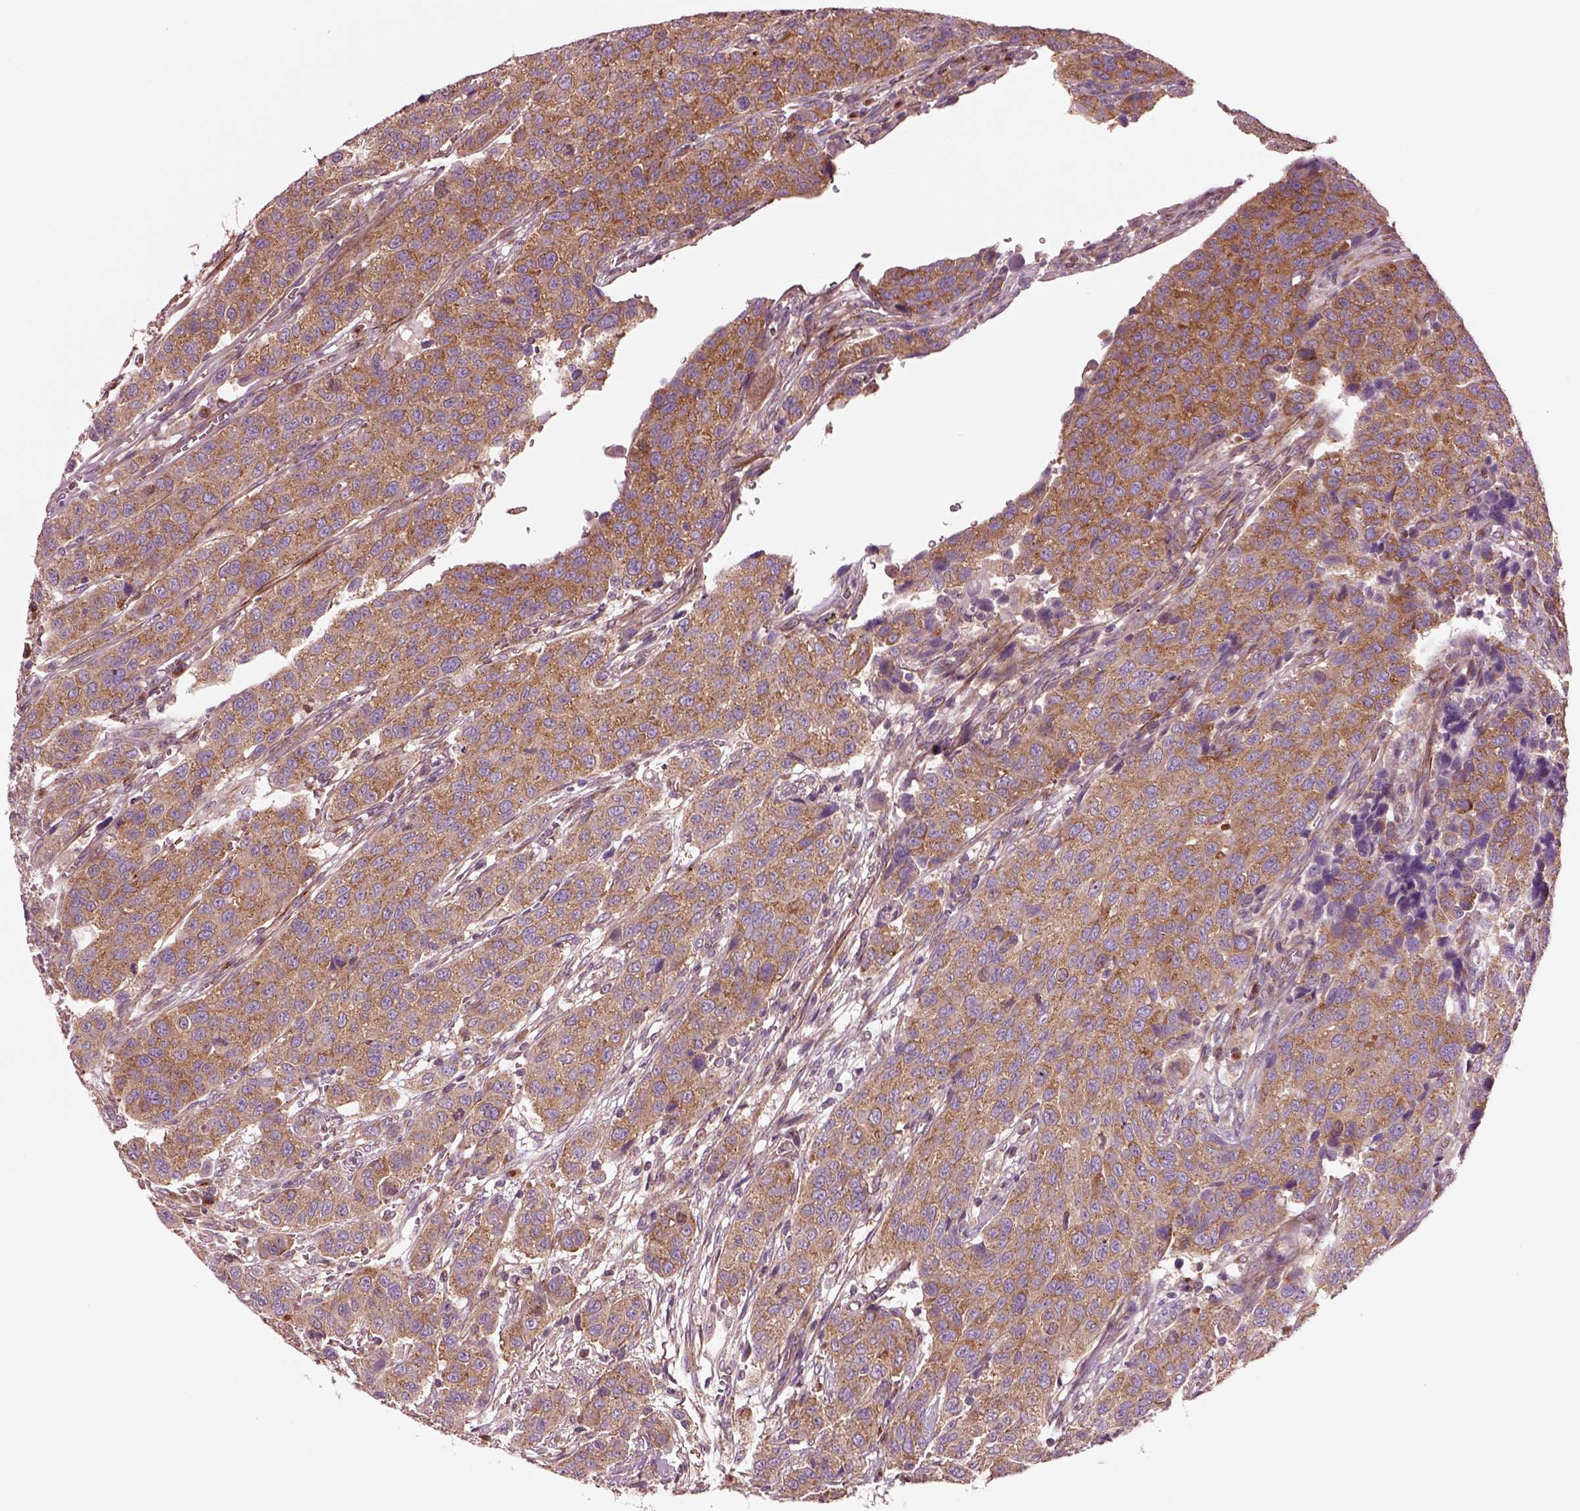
{"staining": {"intensity": "moderate", "quantity": ">75%", "location": "cytoplasmic/membranous"}, "tissue": "urothelial cancer", "cell_type": "Tumor cells", "image_type": "cancer", "snomed": [{"axis": "morphology", "description": "Urothelial carcinoma, High grade"}, {"axis": "topography", "description": "Urinary bladder"}], "caption": "IHC photomicrograph of neoplastic tissue: urothelial carcinoma (high-grade) stained using immunohistochemistry exhibits medium levels of moderate protein expression localized specifically in the cytoplasmic/membranous of tumor cells, appearing as a cytoplasmic/membranous brown color.", "gene": "SEC23A", "patient": {"sex": "female", "age": 58}}